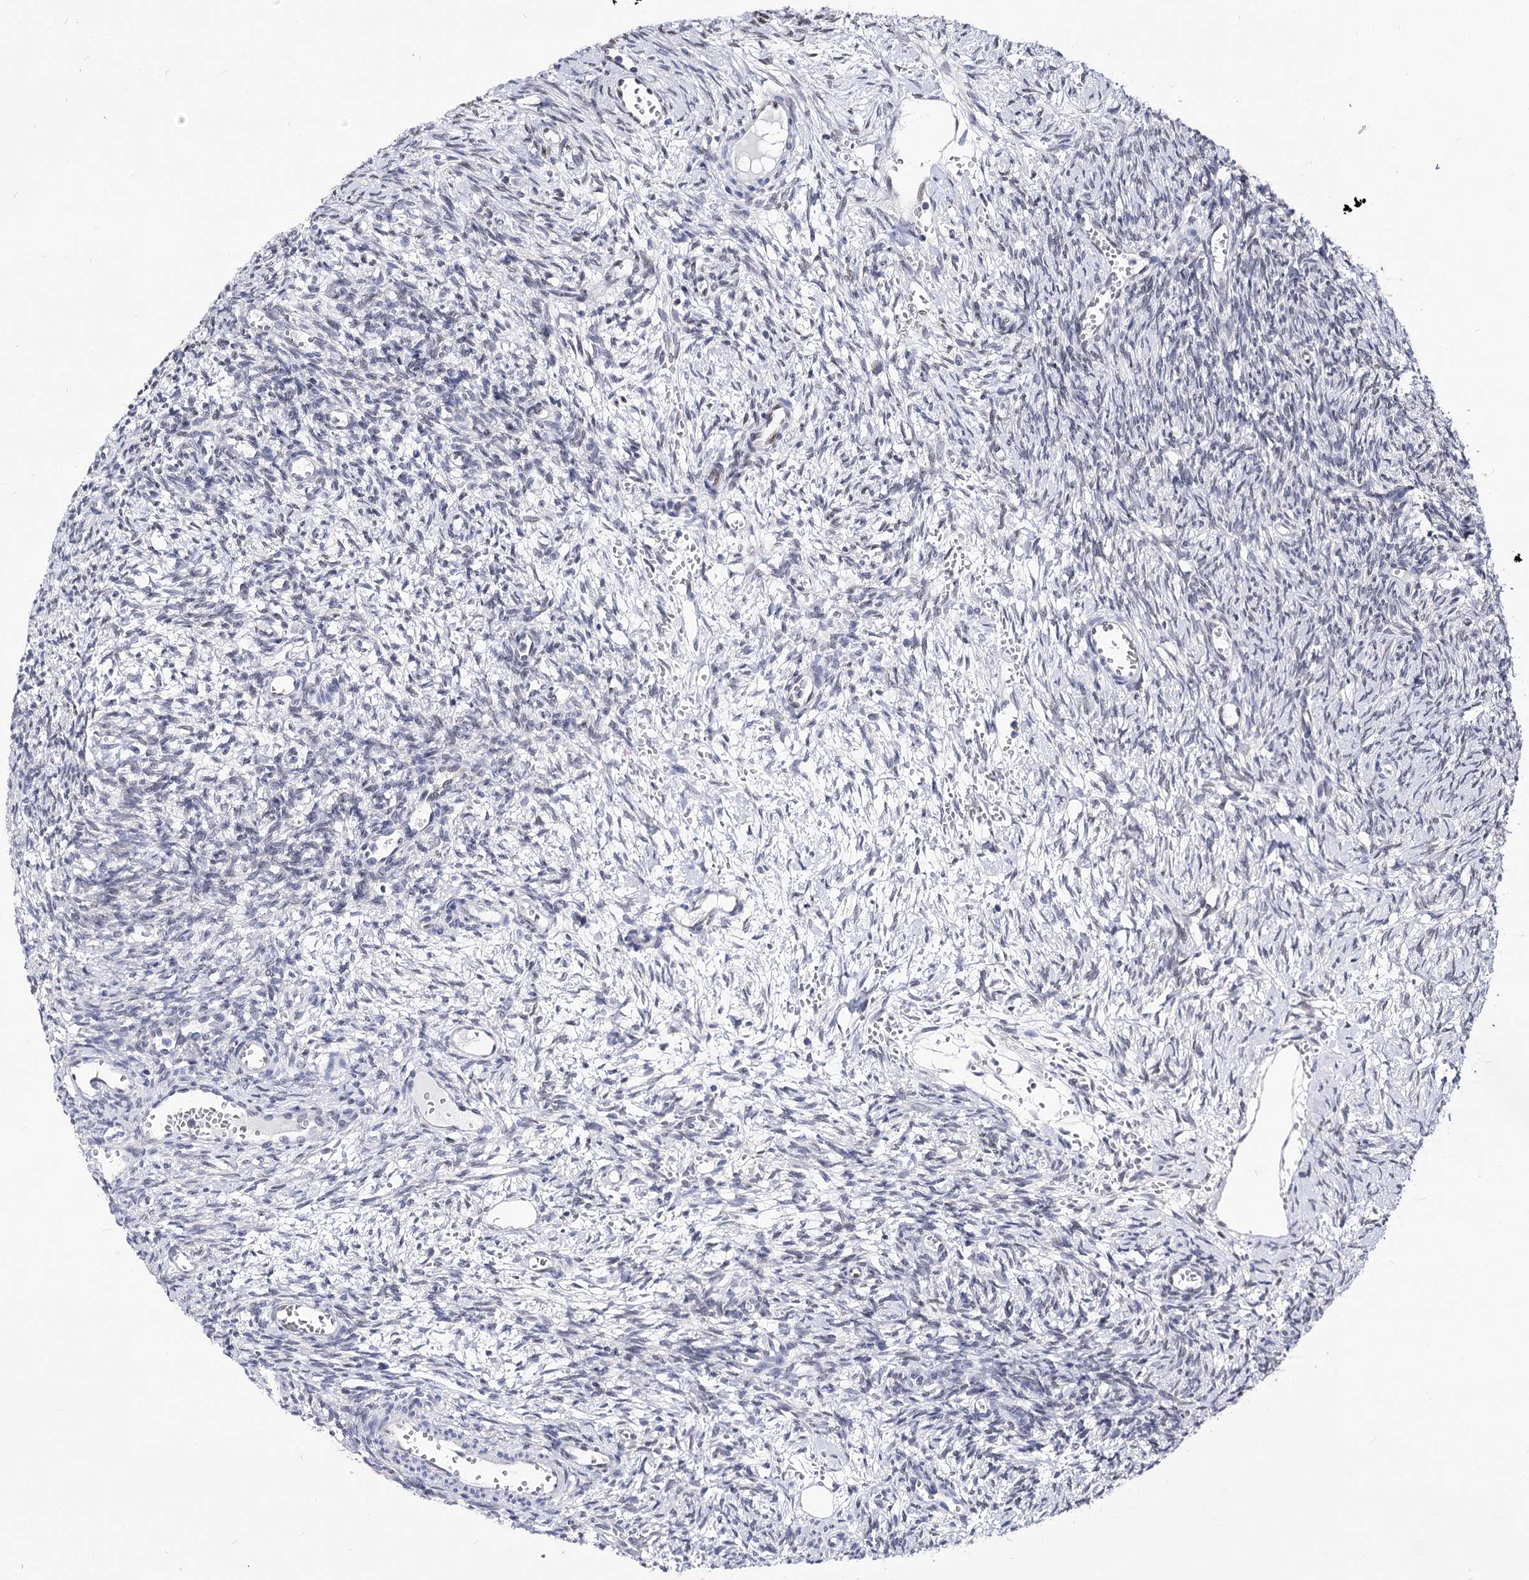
{"staining": {"intensity": "negative", "quantity": "none", "location": "none"}, "tissue": "ovary", "cell_type": "Ovarian stroma cells", "image_type": "normal", "snomed": [{"axis": "morphology", "description": "Normal tissue, NOS"}, {"axis": "topography", "description": "Ovary"}], "caption": "High magnification brightfield microscopy of normal ovary stained with DAB (brown) and counterstained with hematoxylin (blue): ovarian stroma cells show no significant staining. Nuclei are stained in blue.", "gene": "TMEM201", "patient": {"sex": "female", "age": 39}}